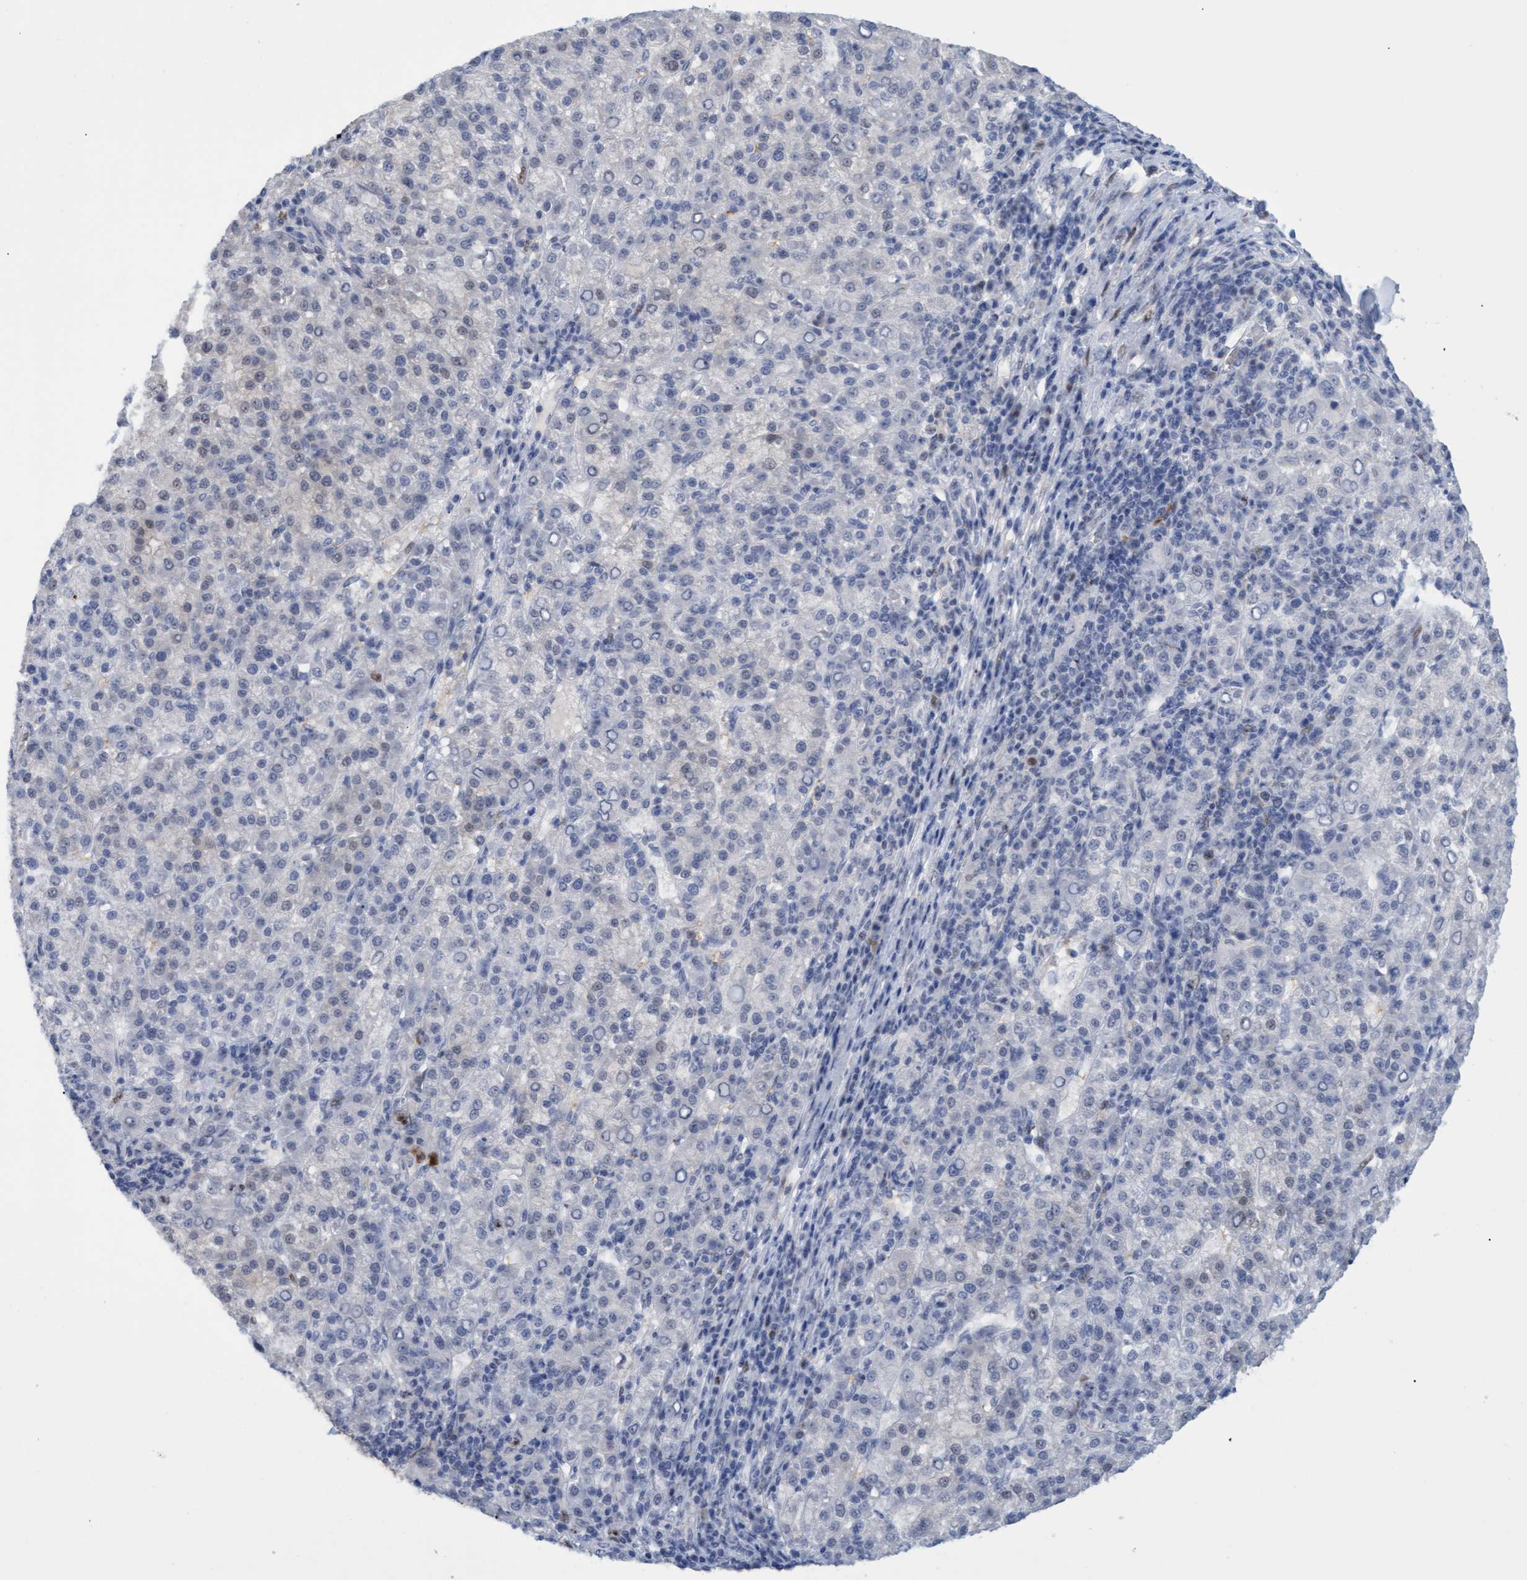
{"staining": {"intensity": "weak", "quantity": "<25%", "location": "nuclear"}, "tissue": "liver cancer", "cell_type": "Tumor cells", "image_type": "cancer", "snomed": [{"axis": "morphology", "description": "Carcinoma, Hepatocellular, NOS"}, {"axis": "topography", "description": "Liver"}], "caption": "High magnification brightfield microscopy of liver cancer (hepatocellular carcinoma) stained with DAB (3,3'-diaminobenzidine) (brown) and counterstained with hematoxylin (blue): tumor cells show no significant expression.", "gene": "PINX1", "patient": {"sex": "female", "age": 58}}